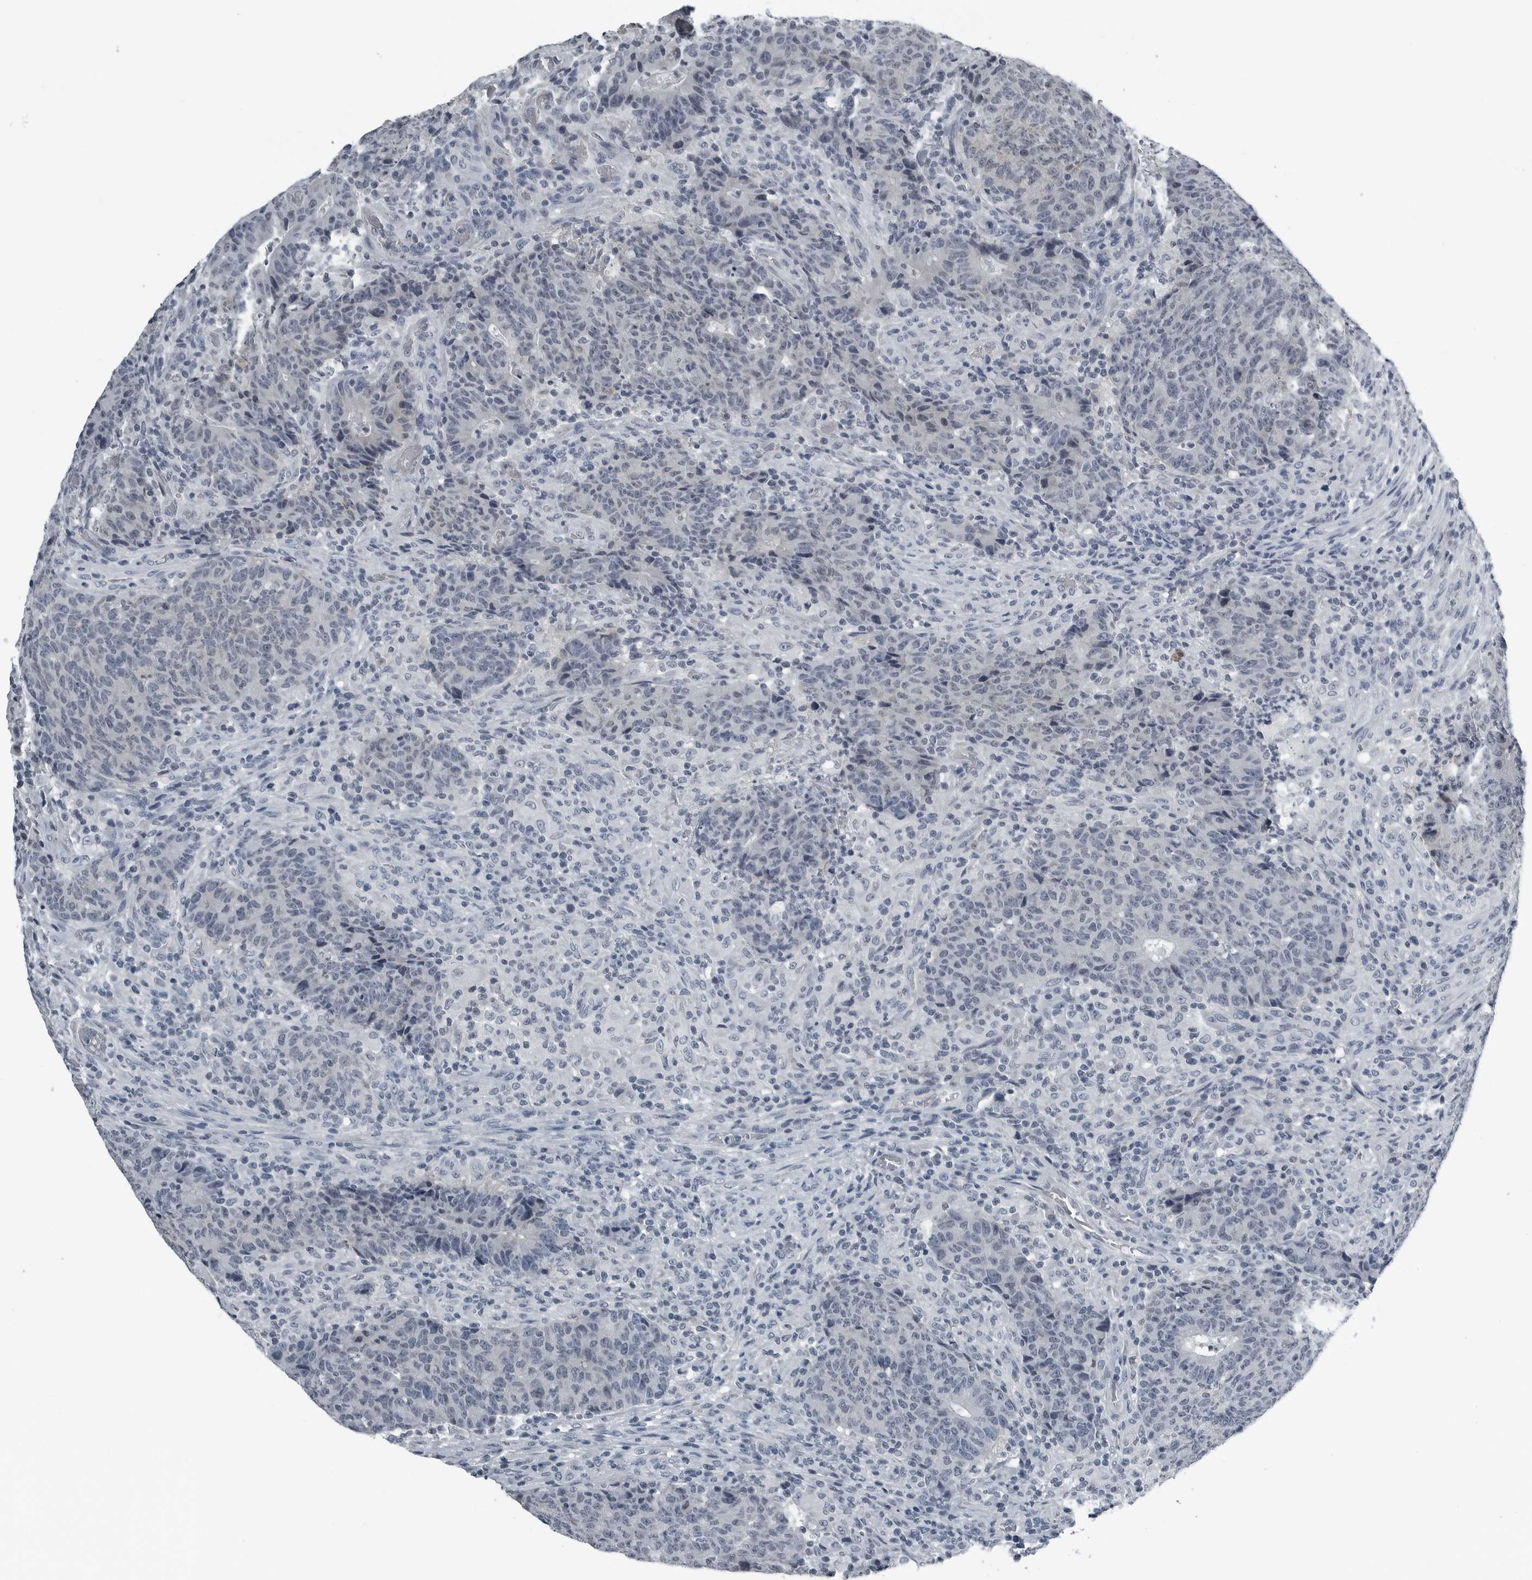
{"staining": {"intensity": "negative", "quantity": "none", "location": "none"}, "tissue": "colorectal cancer", "cell_type": "Tumor cells", "image_type": "cancer", "snomed": [{"axis": "morphology", "description": "Adenocarcinoma, NOS"}, {"axis": "topography", "description": "Colon"}], "caption": "The IHC image has no significant expression in tumor cells of colorectal cancer tissue. (DAB (3,3'-diaminobenzidine) immunohistochemistry (IHC) visualized using brightfield microscopy, high magnification).", "gene": "SPINK1", "patient": {"sex": "female", "age": 75}}